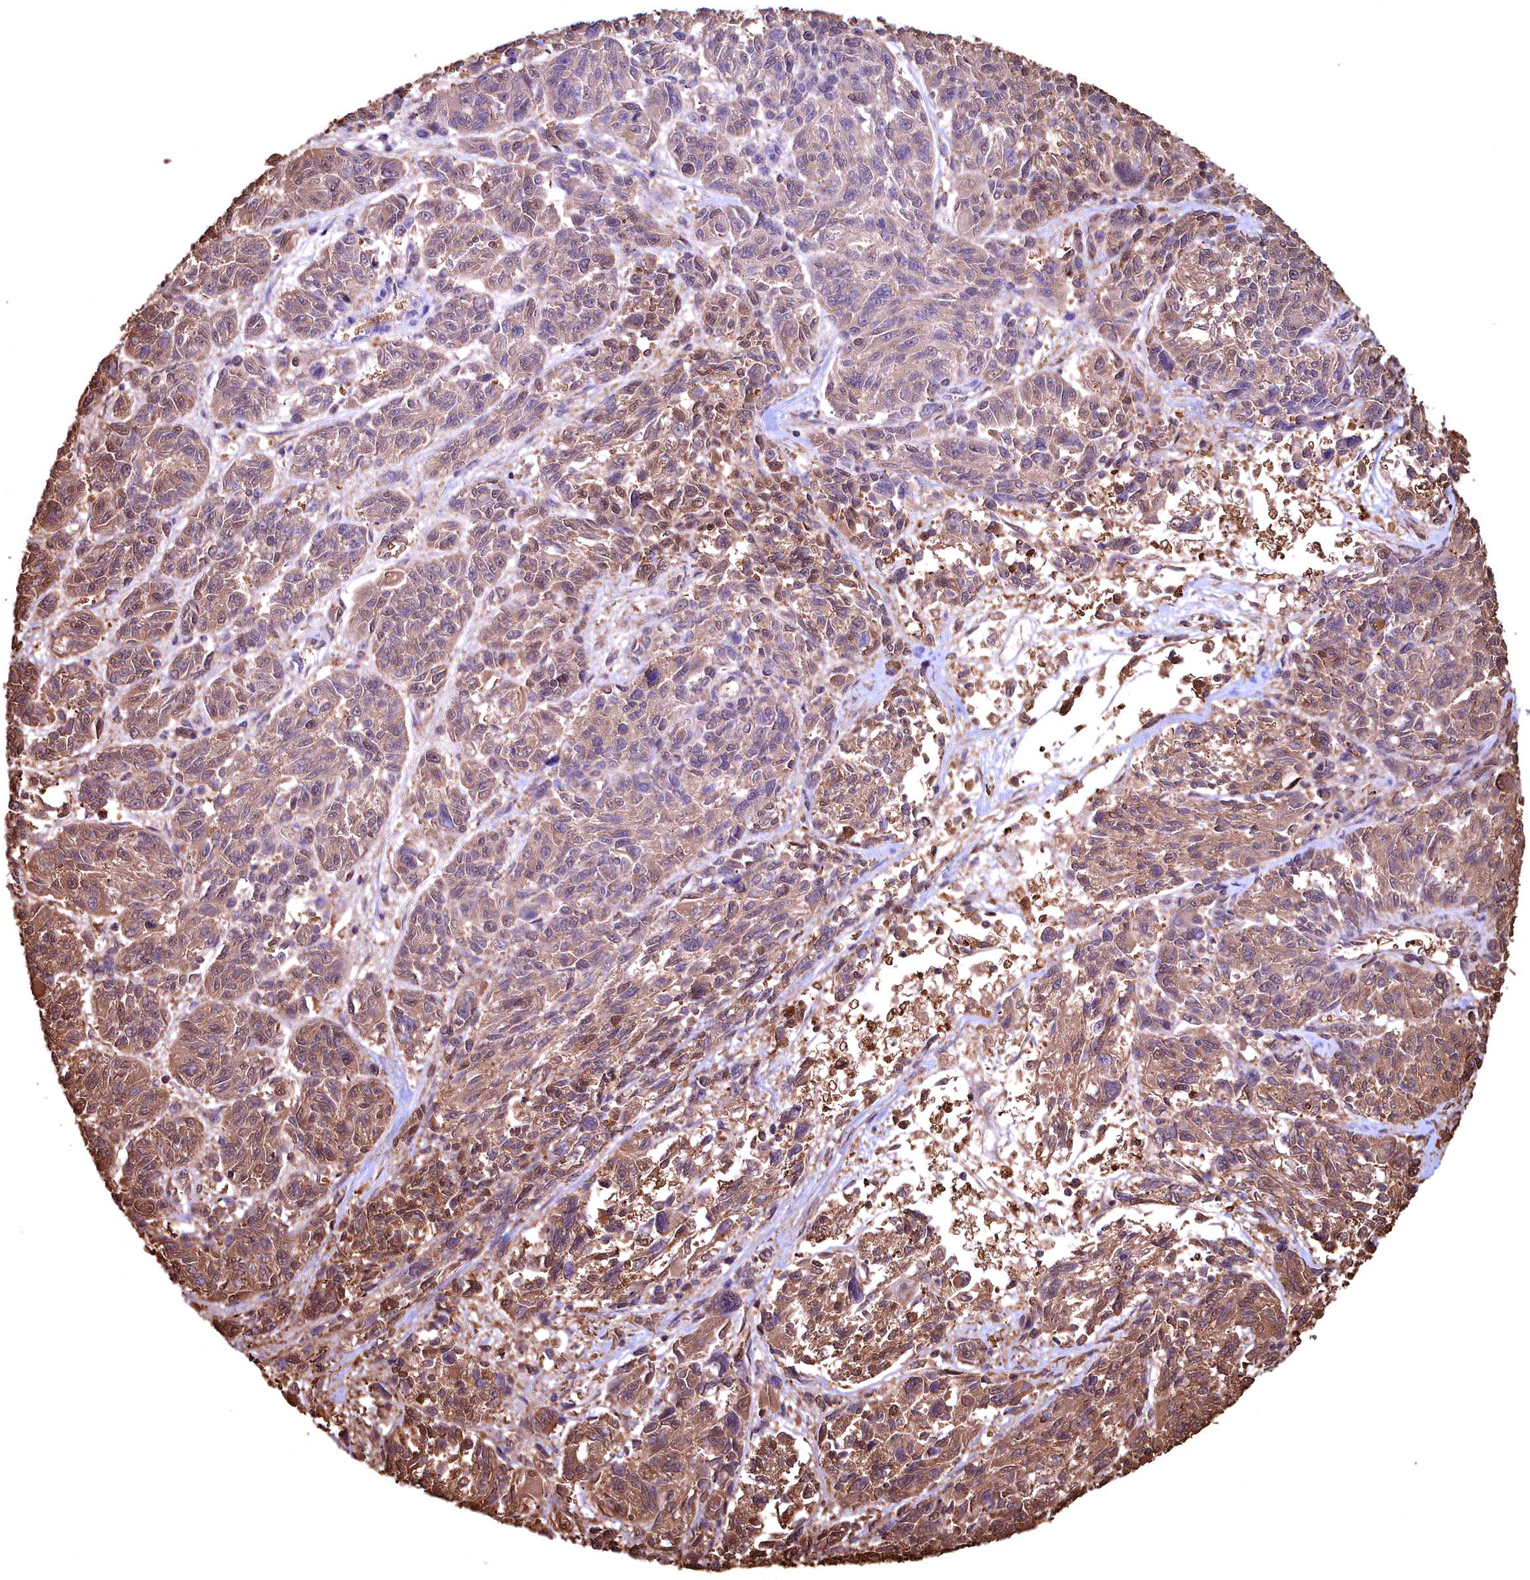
{"staining": {"intensity": "moderate", "quantity": ">75%", "location": "cytoplasmic/membranous"}, "tissue": "melanoma", "cell_type": "Tumor cells", "image_type": "cancer", "snomed": [{"axis": "morphology", "description": "Malignant melanoma, NOS"}, {"axis": "topography", "description": "Skin"}], "caption": "This micrograph exhibits immunohistochemistry (IHC) staining of malignant melanoma, with medium moderate cytoplasmic/membranous expression in about >75% of tumor cells.", "gene": "GAPDH", "patient": {"sex": "male", "age": 53}}